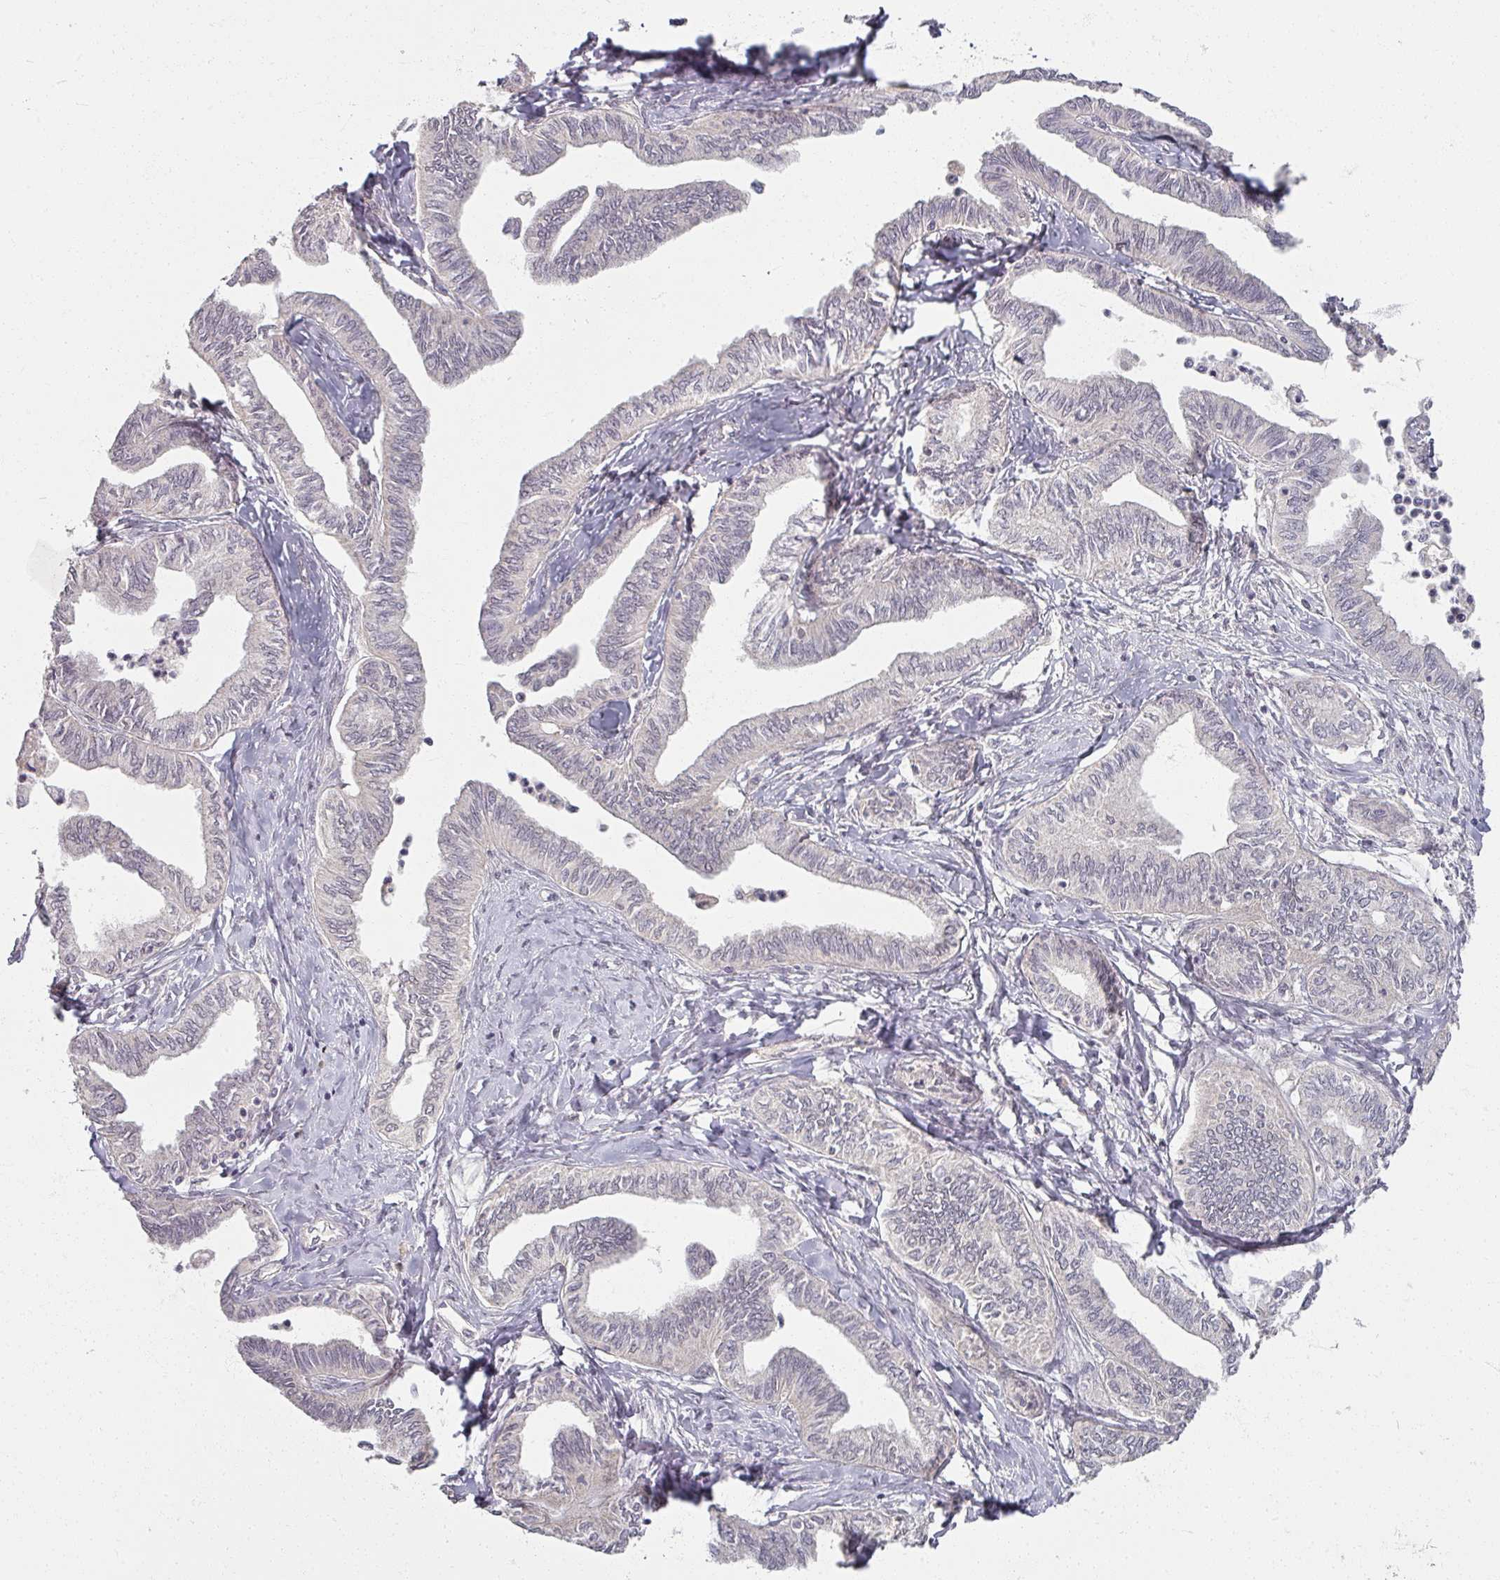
{"staining": {"intensity": "negative", "quantity": "none", "location": "none"}, "tissue": "ovarian cancer", "cell_type": "Tumor cells", "image_type": "cancer", "snomed": [{"axis": "morphology", "description": "Carcinoma, endometroid"}, {"axis": "topography", "description": "Ovary"}], "caption": "The micrograph shows no significant positivity in tumor cells of endometroid carcinoma (ovarian).", "gene": "SOX11", "patient": {"sex": "female", "age": 70}}